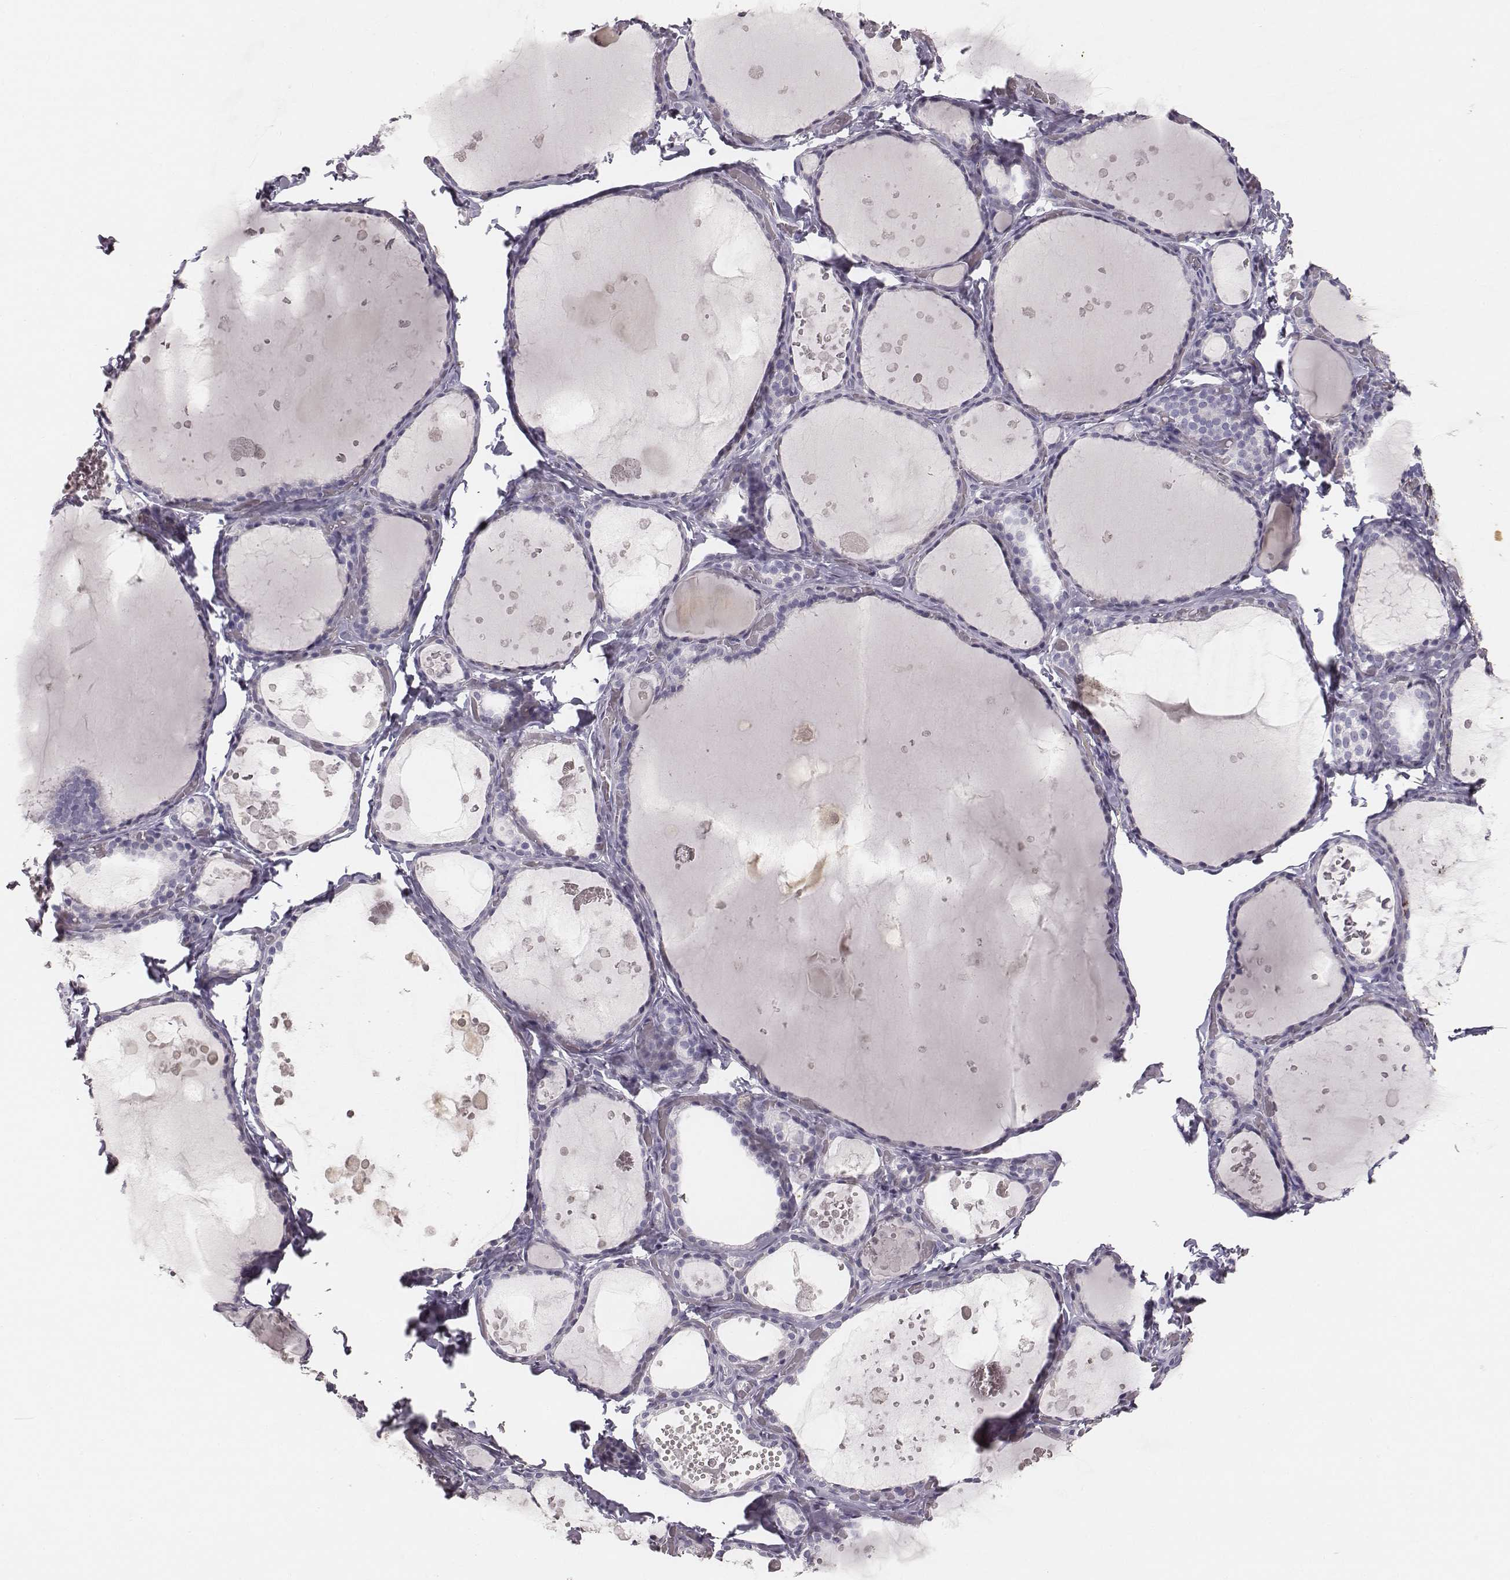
{"staining": {"intensity": "negative", "quantity": "none", "location": "none"}, "tissue": "thyroid gland", "cell_type": "Glandular cells", "image_type": "normal", "snomed": [{"axis": "morphology", "description": "Normal tissue, NOS"}, {"axis": "topography", "description": "Thyroid gland"}], "caption": "Immunohistochemistry of normal human thyroid gland displays no expression in glandular cells. (DAB (3,3'-diaminobenzidine) immunohistochemistry with hematoxylin counter stain).", "gene": "MYH6", "patient": {"sex": "female", "age": 56}}